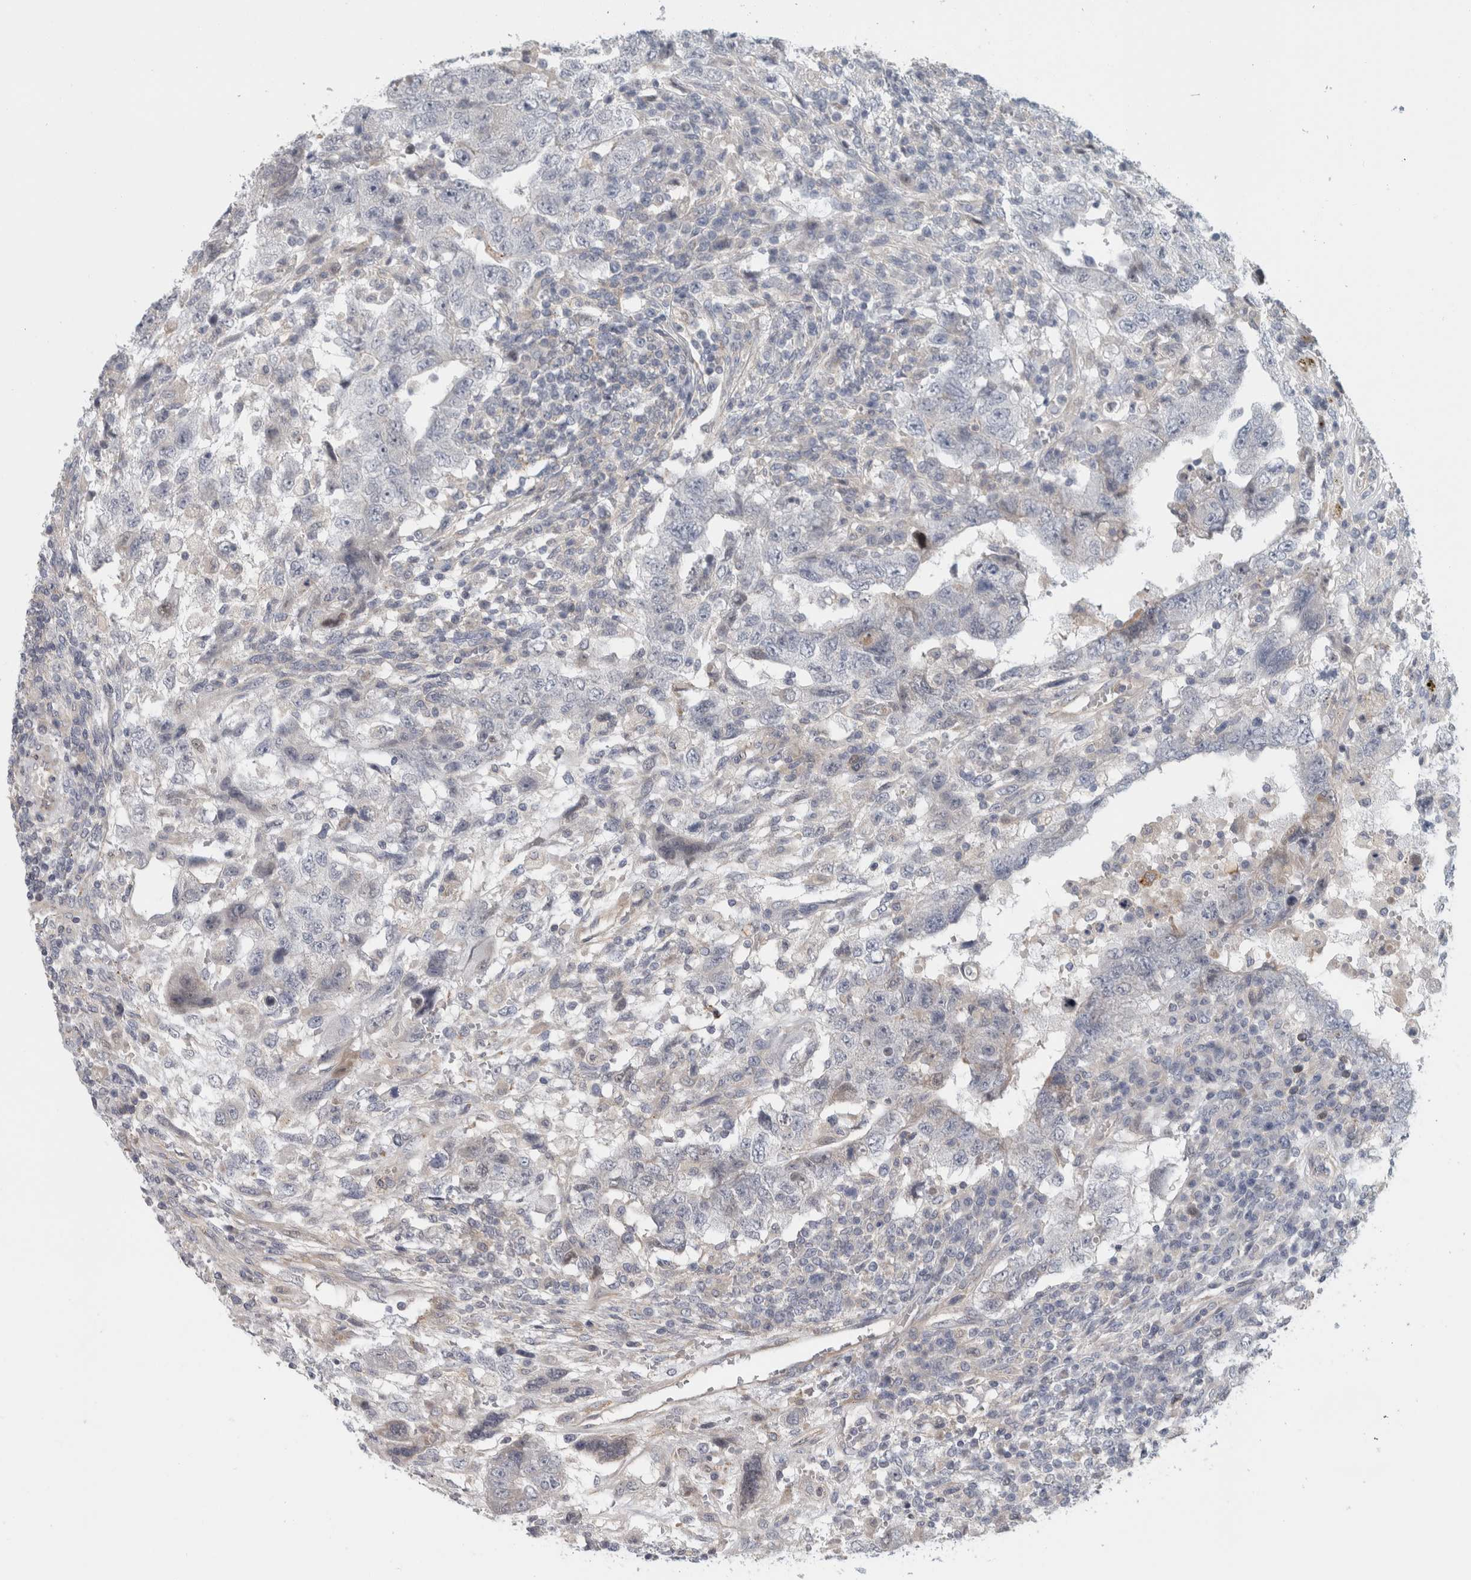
{"staining": {"intensity": "negative", "quantity": "none", "location": "none"}, "tissue": "testis cancer", "cell_type": "Tumor cells", "image_type": "cancer", "snomed": [{"axis": "morphology", "description": "Carcinoma, Embryonal, NOS"}, {"axis": "topography", "description": "Testis"}], "caption": "Human testis cancer stained for a protein using IHC reveals no staining in tumor cells.", "gene": "ZNF804B", "patient": {"sex": "male", "age": 26}}